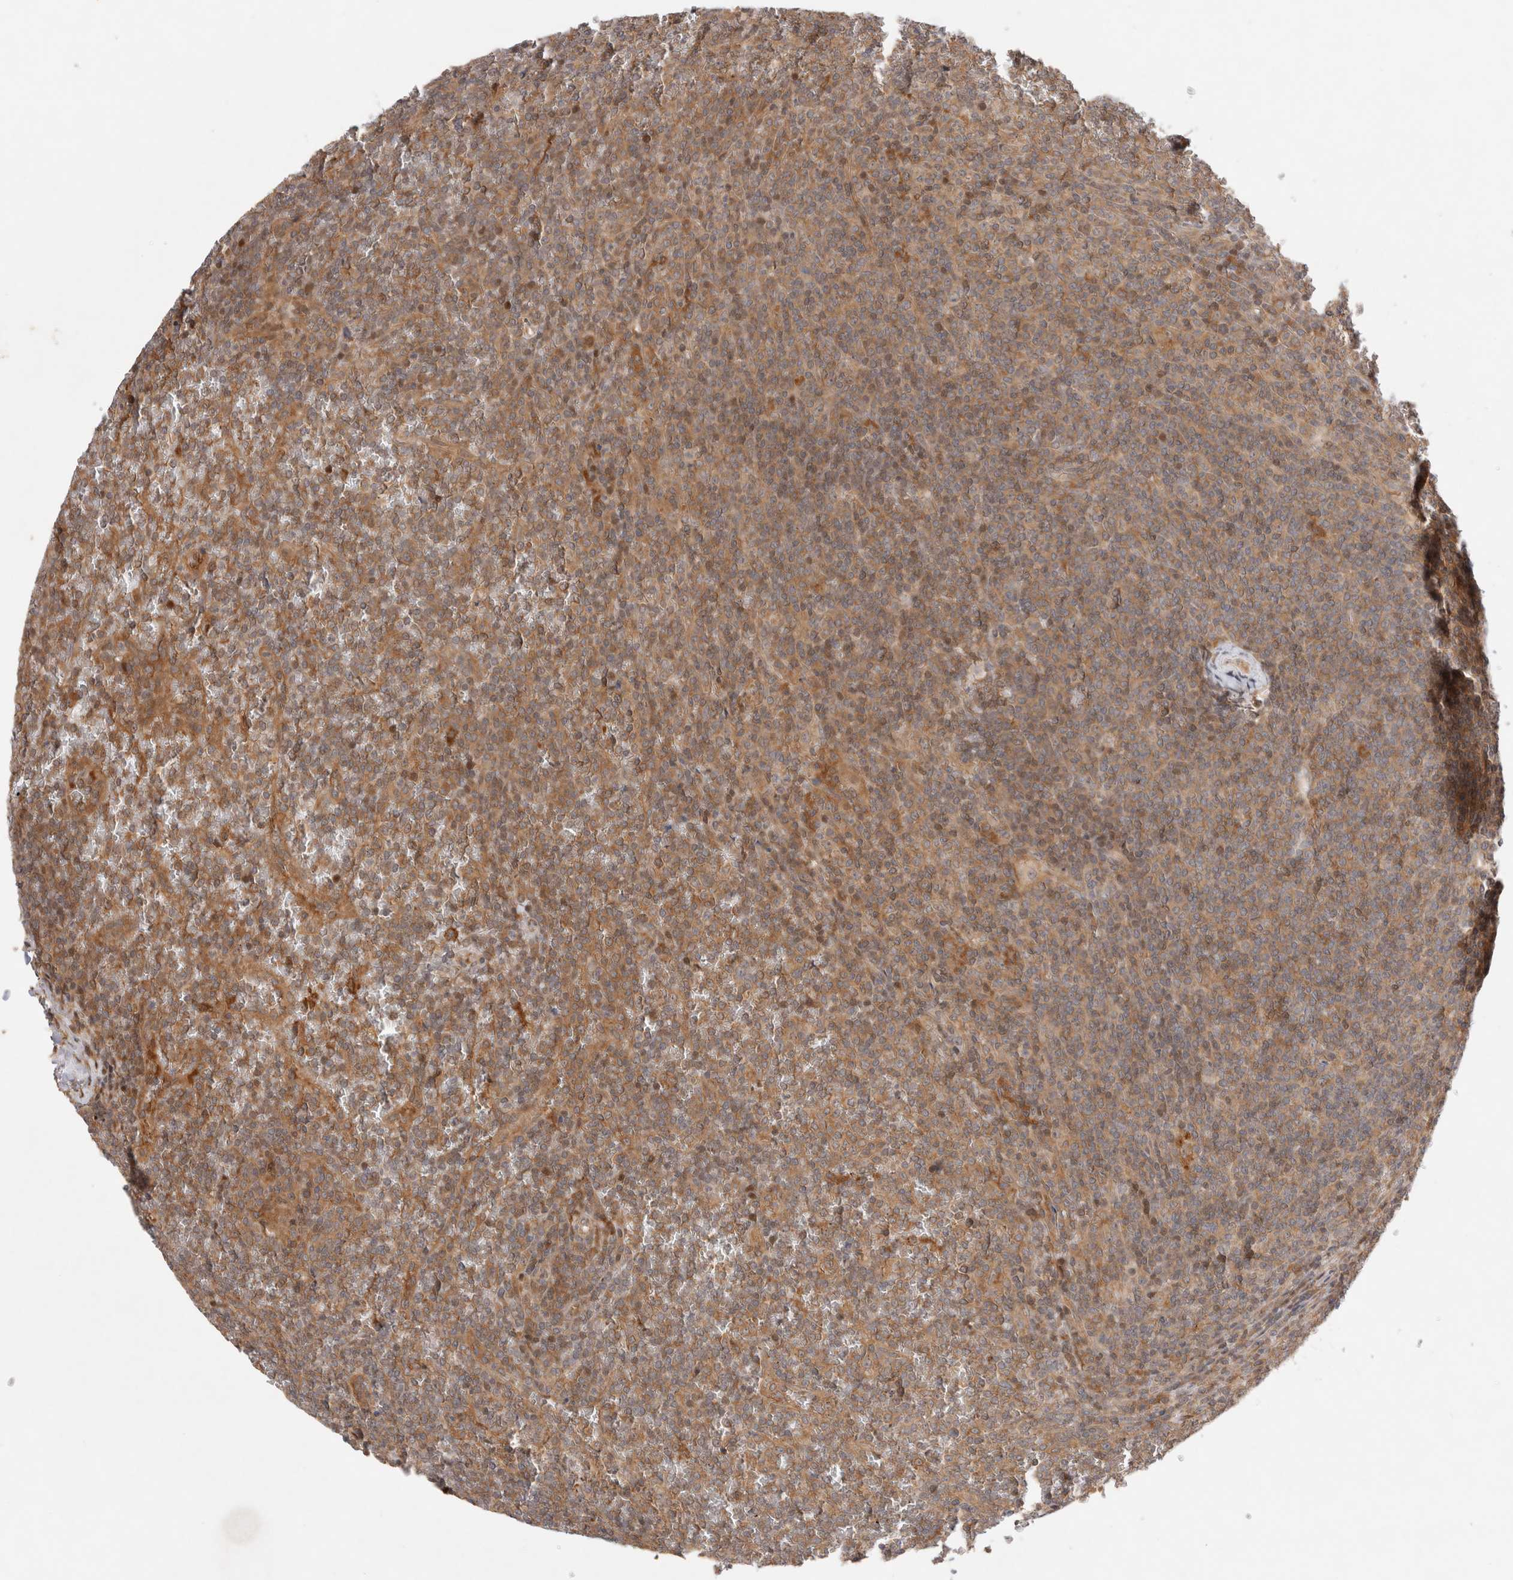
{"staining": {"intensity": "moderate", "quantity": ">75%", "location": "cytoplasmic/membranous"}, "tissue": "lymphoma", "cell_type": "Tumor cells", "image_type": "cancer", "snomed": [{"axis": "morphology", "description": "Malignant lymphoma, non-Hodgkin's type, Low grade"}, {"axis": "topography", "description": "Spleen"}], "caption": "A high-resolution micrograph shows immunohistochemistry staining of lymphoma, which demonstrates moderate cytoplasmic/membranous positivity in about >75% of tumor cells.", "gene": "HTT", "patient": {"sex": "female", "age": 19}}